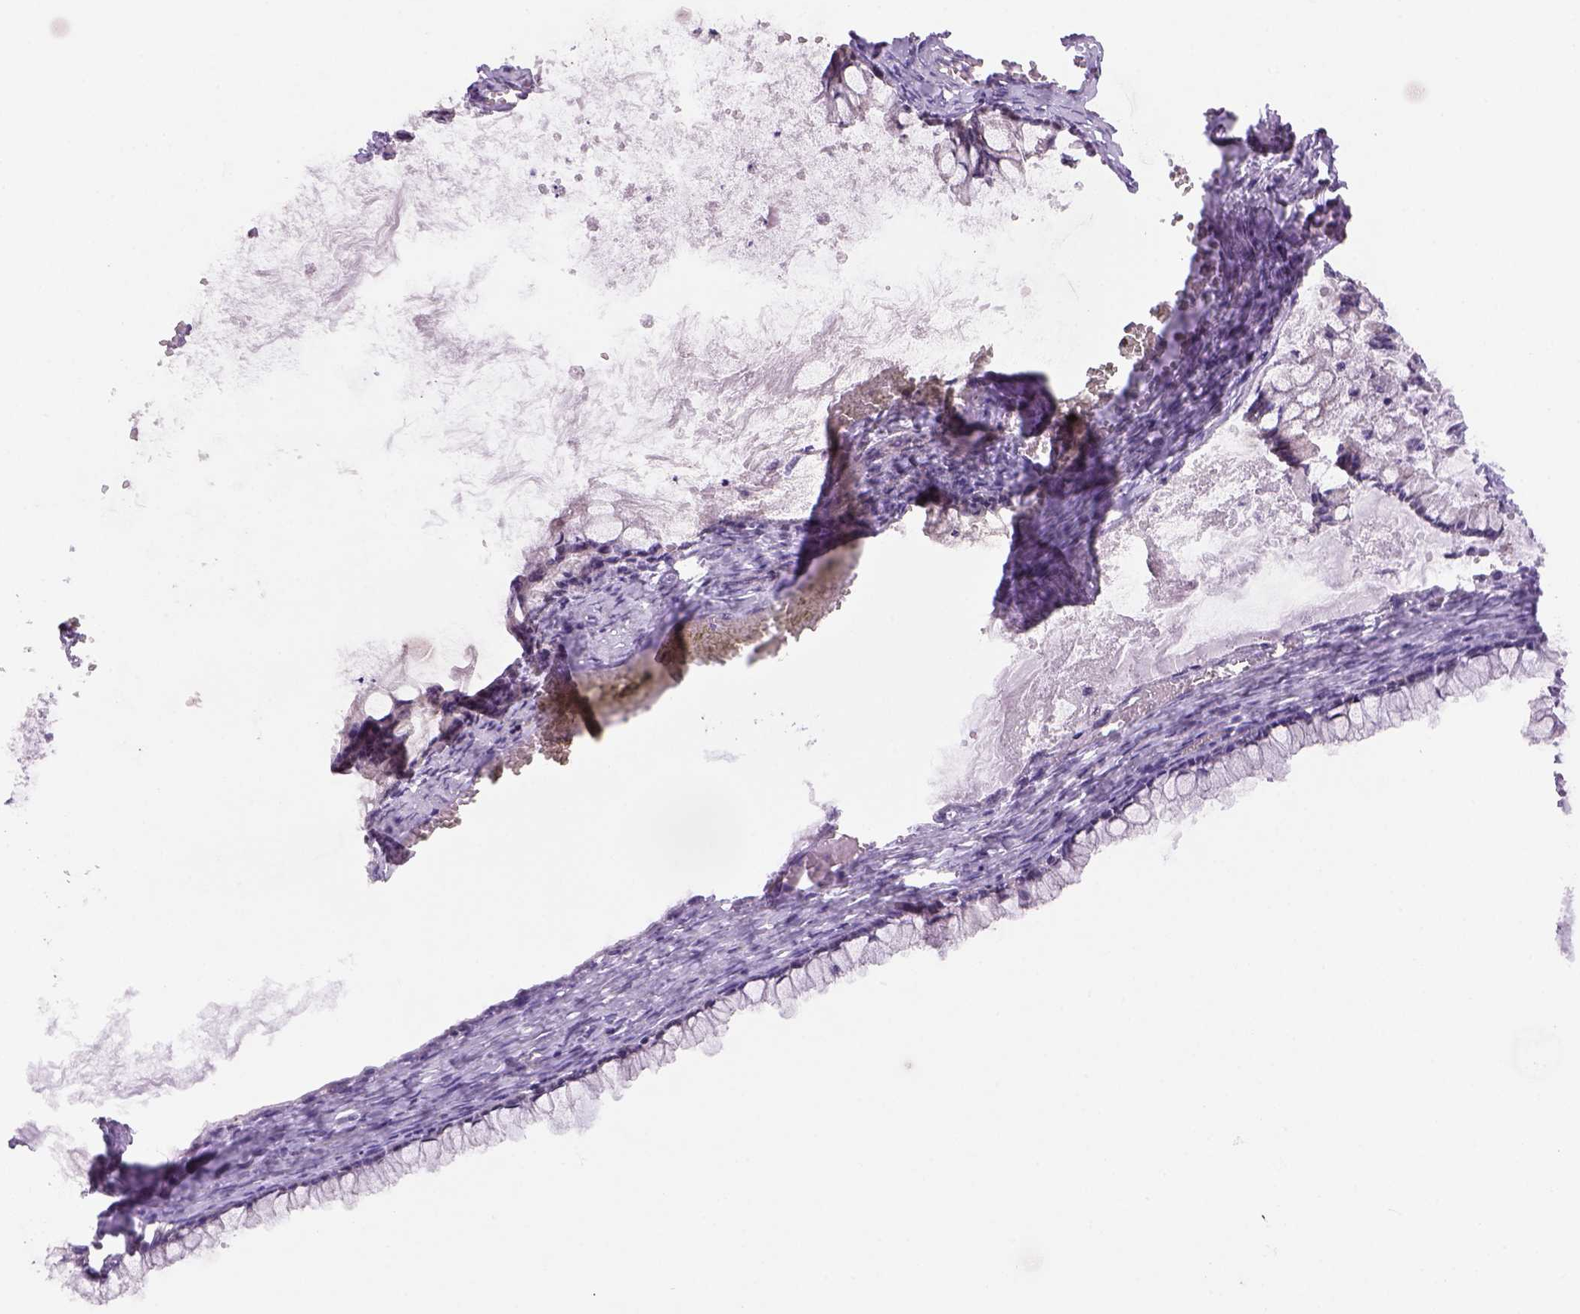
{"staining": {"intensity": "negative", "quantity": "none", "location": "none"}, "tissue": "ovarian cancer", "cell_type": "Tumor cells", "image_type": "cancer", "snomed": [{"axis": "morphology", "description": "Cystadenocarcinoma, mucinous, NOS"}, {"axis": "topography", "description": "Ovary"}], "caption": "Histopathology image shows no protein staining in tumor cells of ovarian cancer (mucinous cystadenocarcinoma) tissue.", "gene": "ADGRV1", "patient": {"sex": "female", "age": 67}}